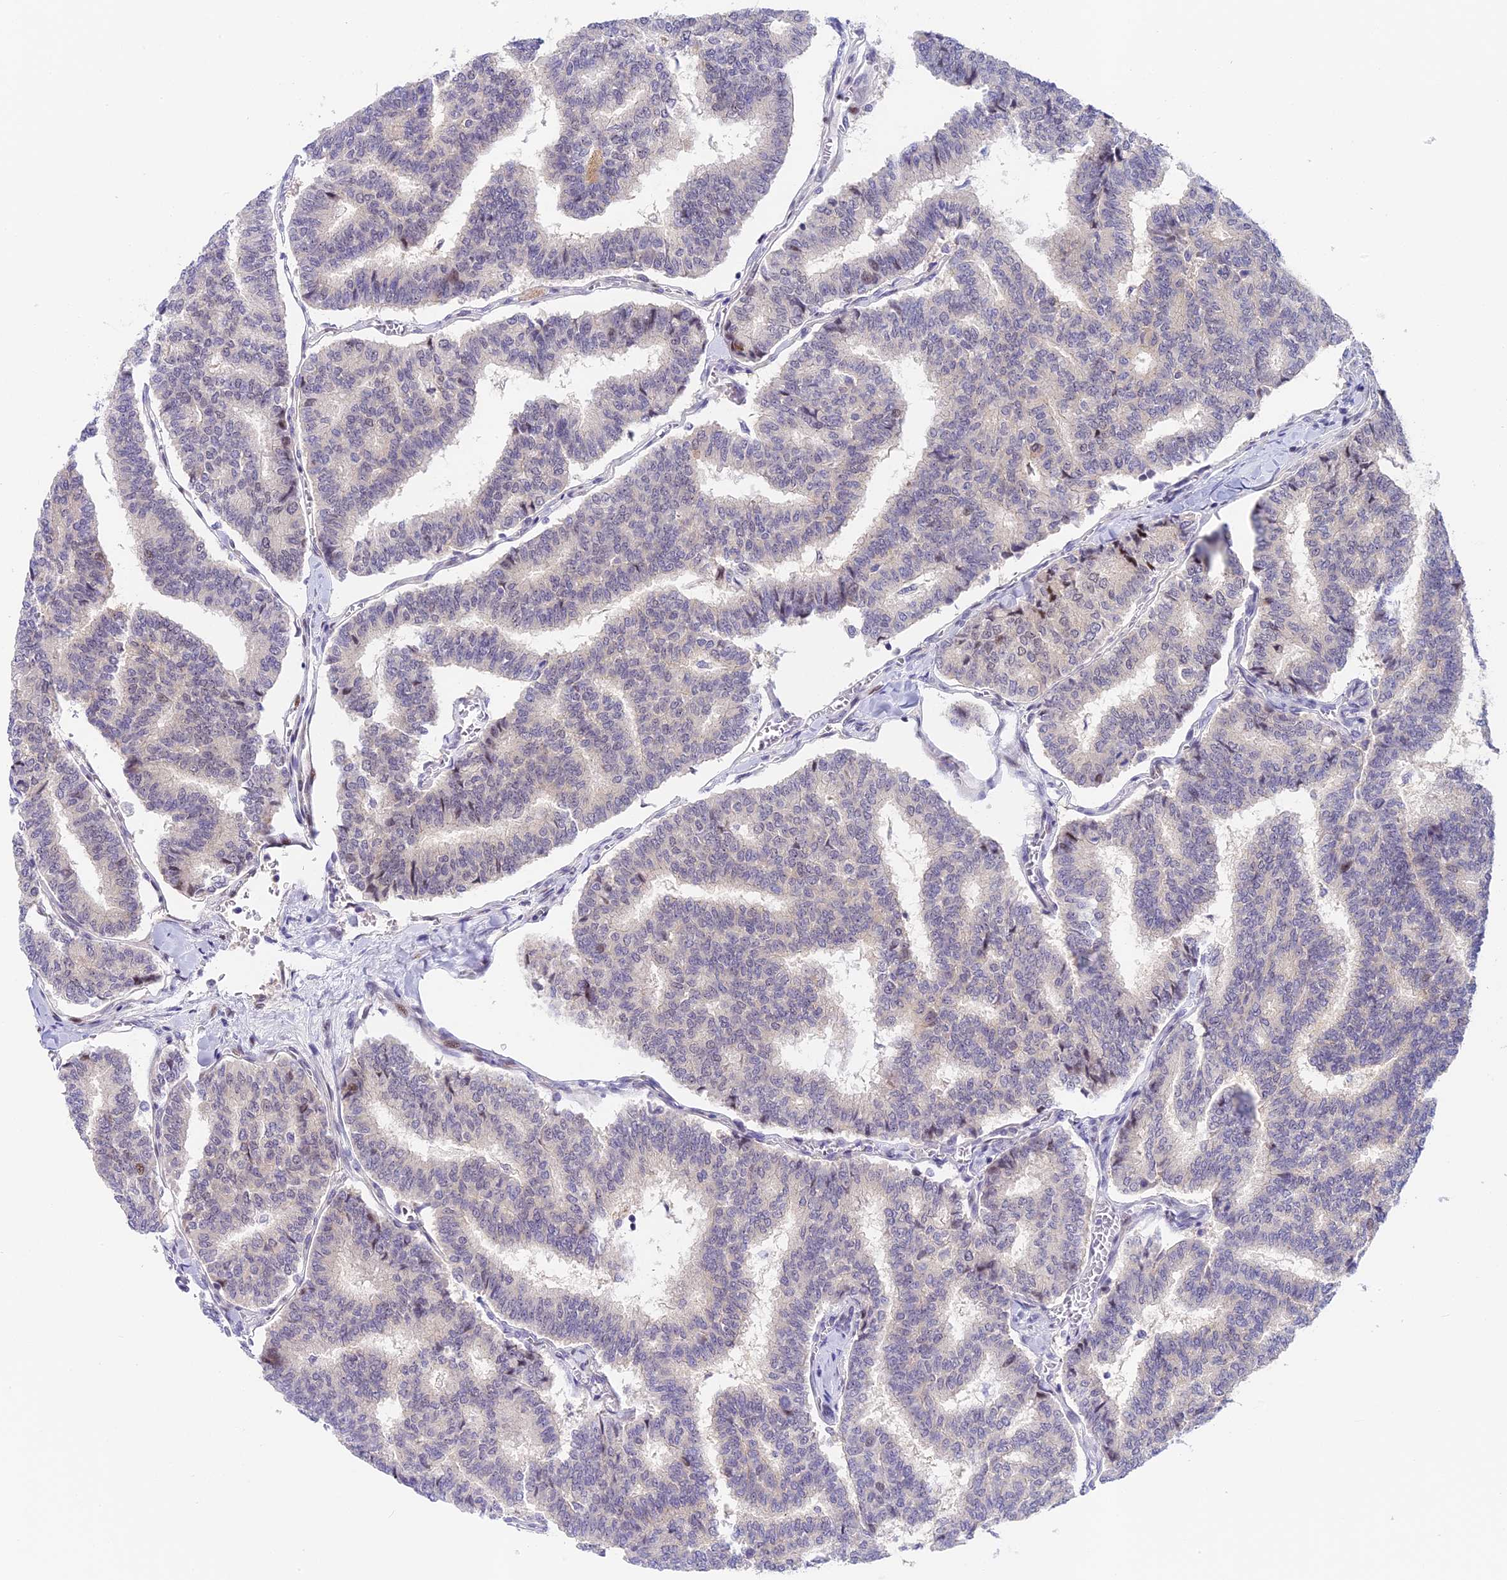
{"staining": {"intensity": "negative", "quantity": "none", "location": "none"}, "tissue": "thyroid cancer", "cell_type": "Tumor cells", "image_type": "cancer", "snomed": [{"axis": "morphology", "description": "Papillary adenocarcinoma, NOS"}, {"axis": "topography", "description": "Thyroid gland"}], "caption": "This is a image of immunohistochemistry staining of papillary adenocarcinoma (thyroid), which shows no staining in tumor cells.", "gene": "MIDN", "patient": {"sex": "female", "age": 35}}